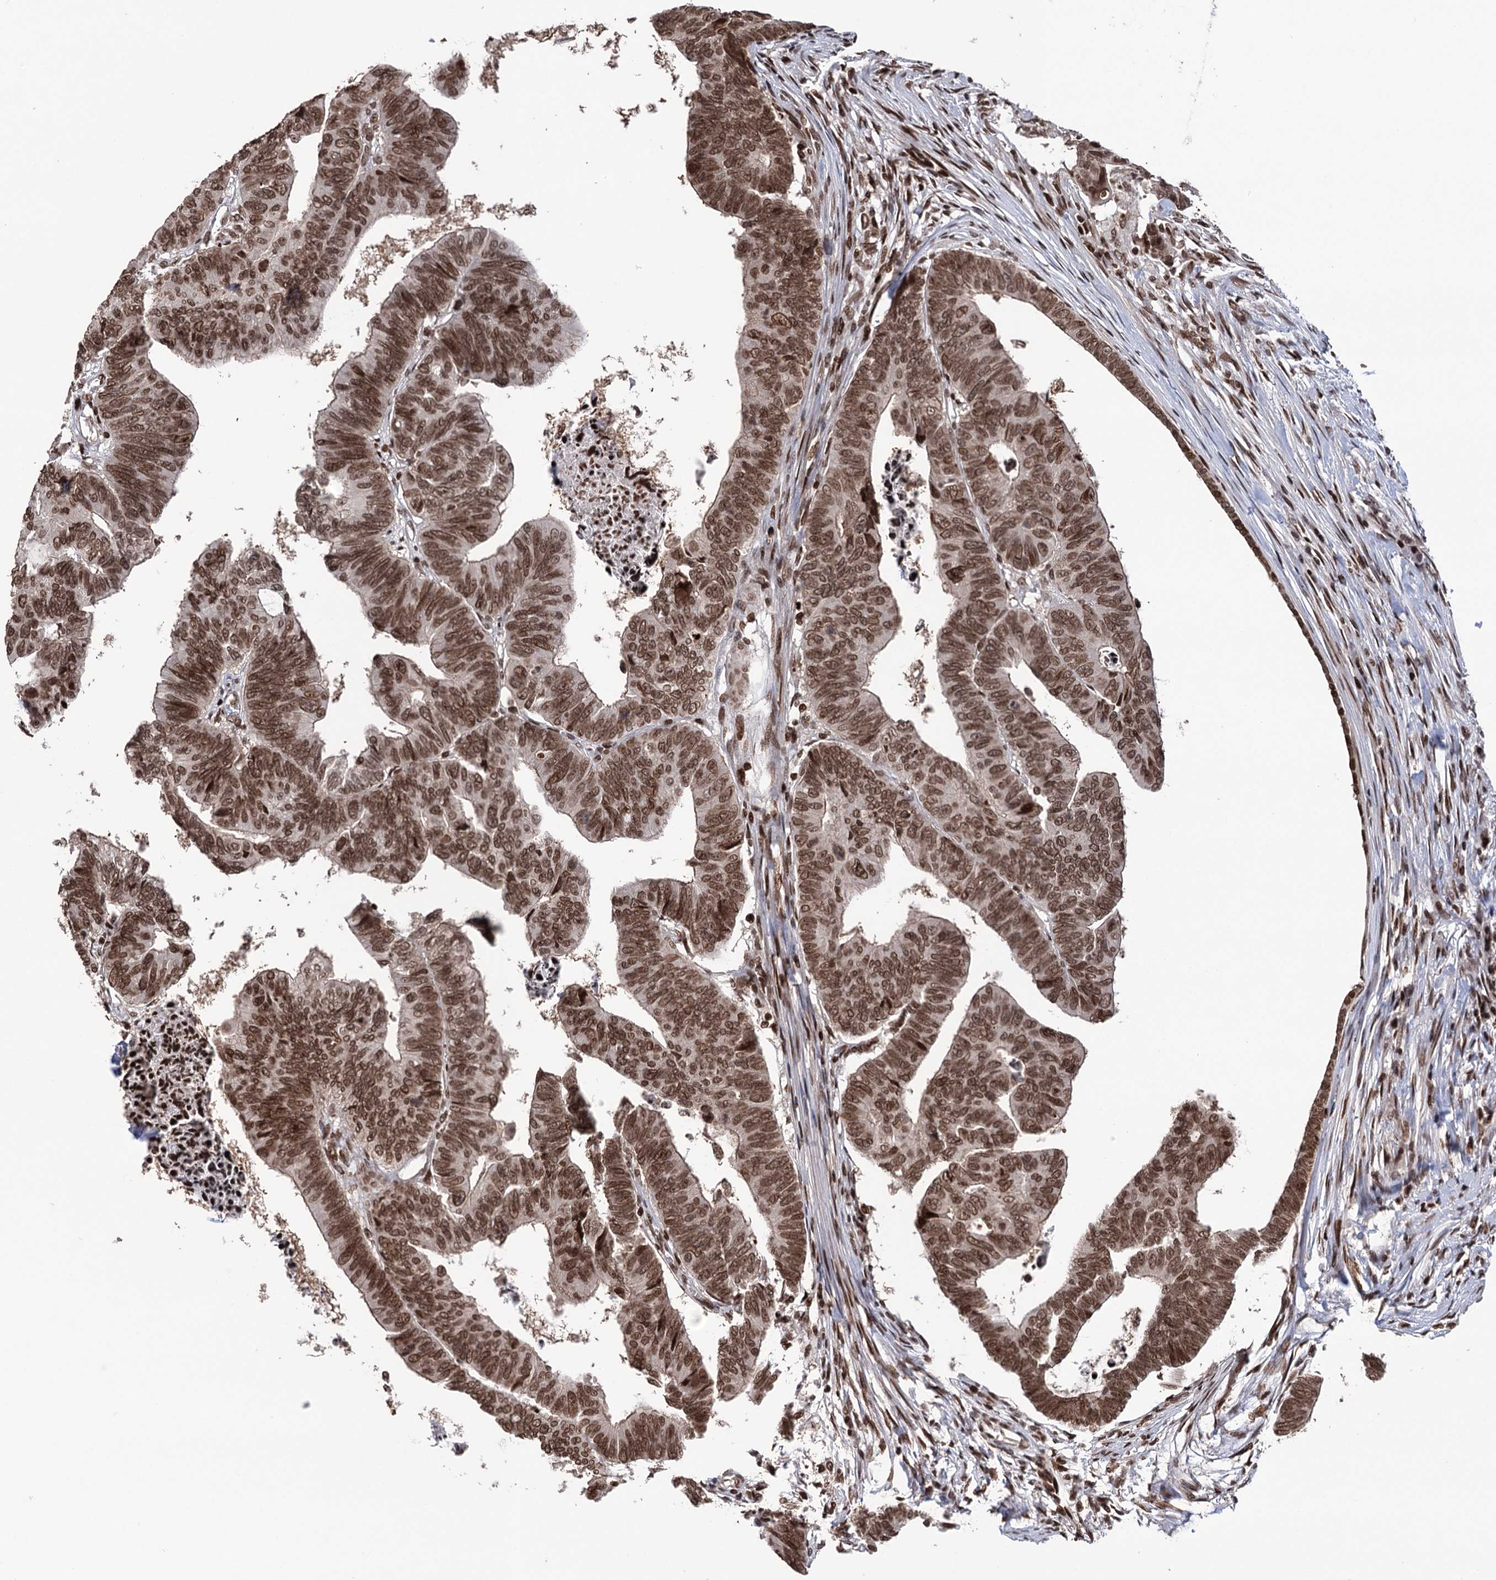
{"staining": {"intensity": "moderate", "quantity": ">75%", "location": "nuclear"}, "tissue": "colorectal cancer", "cell_type": "Tumor cells", "image_type": "cancer", "snomed": [{"axis": "morphology", "description": "Adenocarcinoma, NOS"}, {"axis": "topography", "description": "Rectum"}], "caption": "An immunohistochemistry image of tumor tissue is shown. Protein staining in brown shows moderate nuclear positivity in colorectal cancer (adenocarcinoma) within tumor cells.", "gene": "CCDC77", "patient": {"sex": "female", "age": 65}}